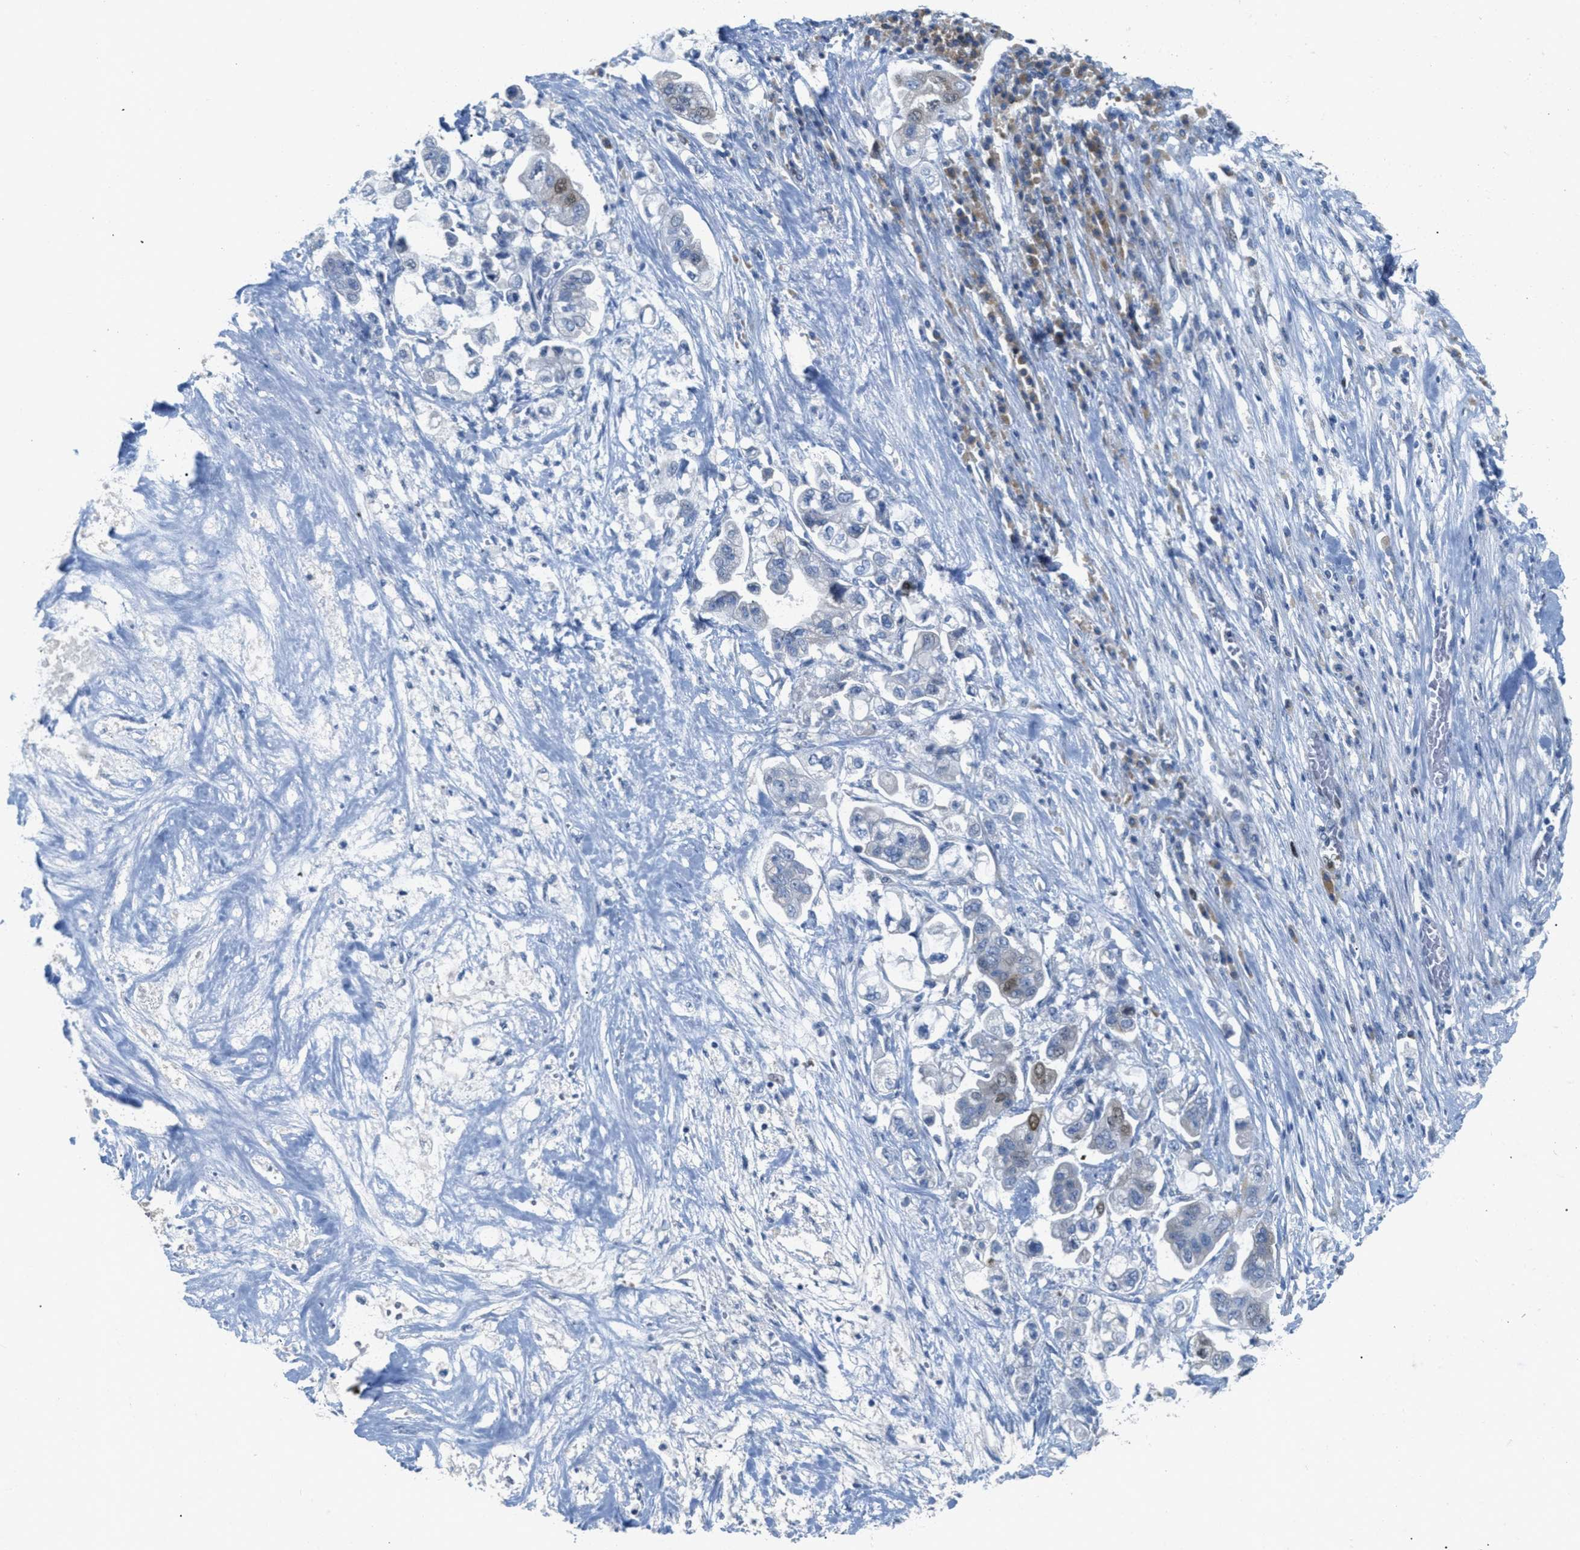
{"staining": {"intensity": "moderate", "quantity": "<25%", "location": "cytoplasmic/membranous,nuclear"}, "tissue": "stomach cancer", "cell_type": "Tumor cells", "image_type": "cancer", "snomed": [{"axis": "morphology", "description": "Adenocarcinoma, NOS"}, {"axis": "topography", "description": "Stomach"}], "caption": "Tumor cells exhibit low levels of moderate cytoplasmic/membranous and nuclear expression in approximately <25% of cells in stomach cancer.", "gene": "ORC6", "patient": {"sex": "male", "age": 62}}